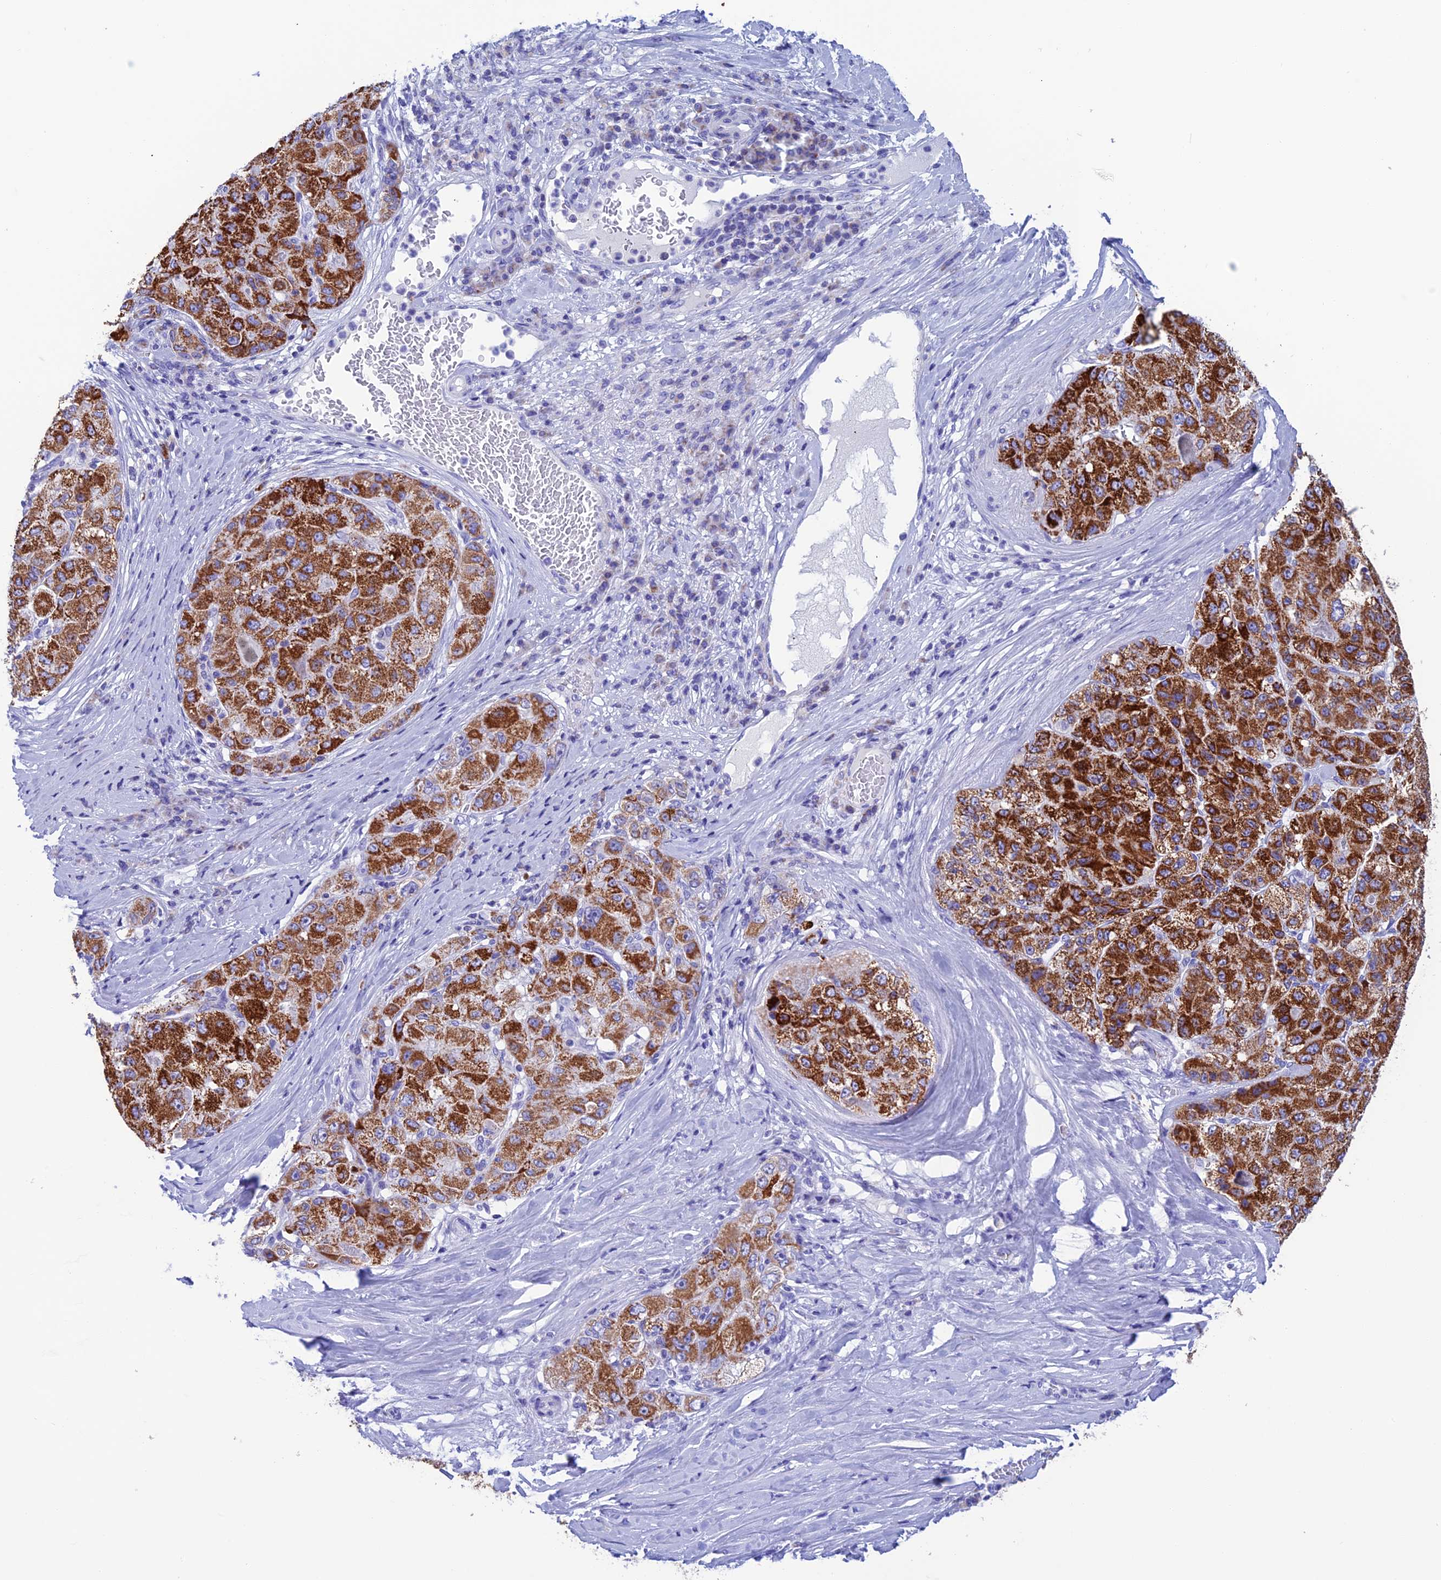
{"staining": {"intensity": "strong", "quantity": ">75%", "location": "cytoplasmic/membranous"}, "tissue": "liver cancer", "cell_type": "Tumor cells", "image_type": "cancer", "snomed": [{"axis": "morphology", "description": "Carcinoma, Hepatocellular, NOS"}, {"axis": "topography", "description": "Liver"}], "caption": "This is a micrograph of IHC staining of liver cancer, which shows strong positivity in the cytoplasmic/membranous of tumor cells.", "gene": "NXPE4", "patient": {"sex": "male", "age": 80}}